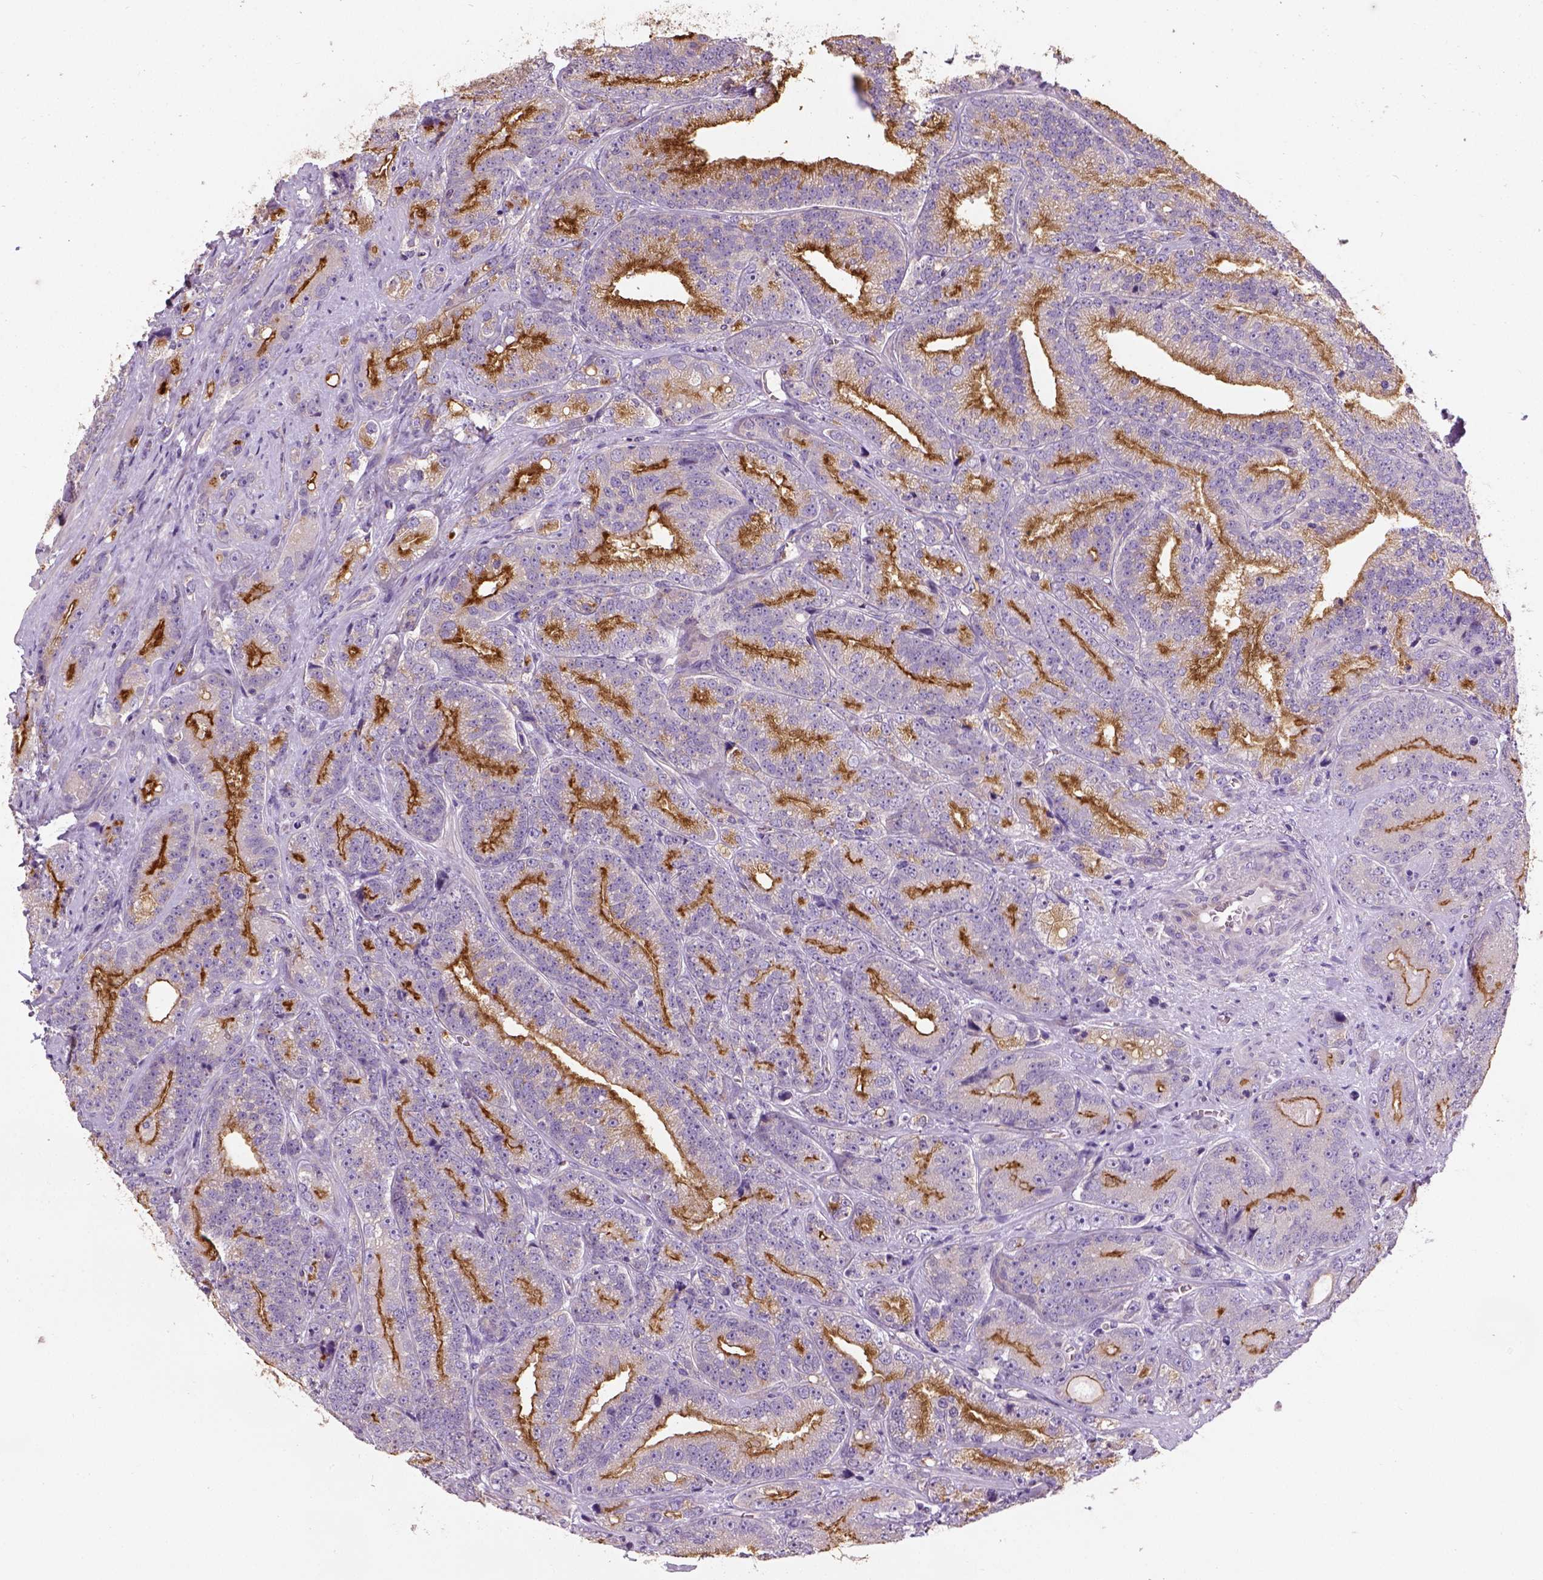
{"staining": {"intensity": "strong", "quantity": "<25%", "location": "cytoplasmic/membranous"}, "tissue": "prostate cancer", "cell_type": "Tumor cells", "image_type": "cancer", "snomed": [{"axis": "morphology", "description": "Adenocarcinoma, NOS"}, {"axis": "topography", "description": "Prostate"}], "caption": "Prostate cancer stained for a protein (brown) exhibits strong cytoplasmic/membranous positive expression in about <25% of tumor cells.", "gene": "CRACR2A", "patient": {"sex": "male", "age": 63}}